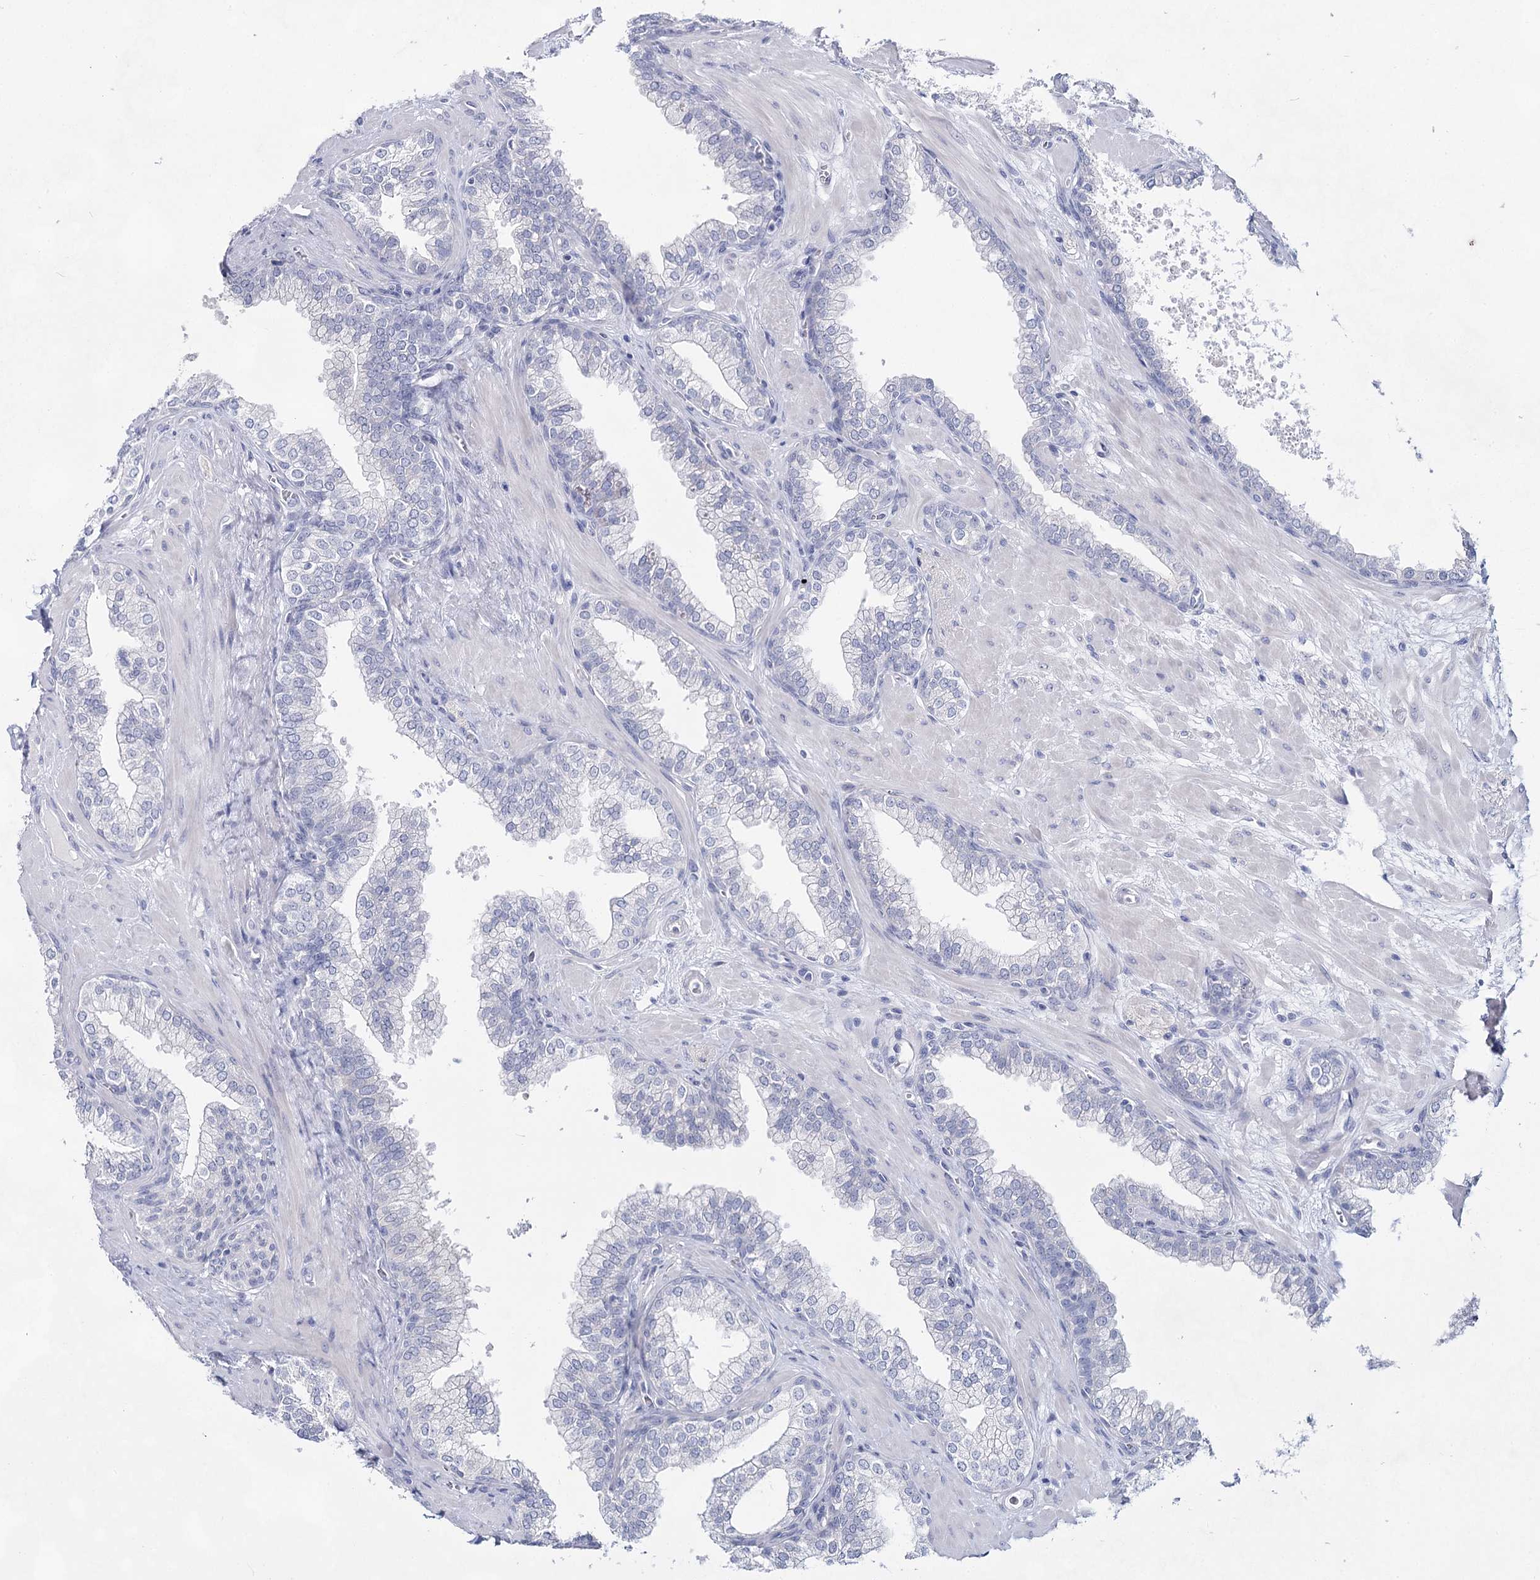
{"staining": {"intensity": "negative", "quantity": "none", "location": "none"}, "tissue": "prostate", "cell_type": "Glandular cells", "image_type": "normal", "snomed": [{"axis": "morphology", "description": "Normal tissue, NOS"}, {"axis": "topography", "description": "Prostate"}], "caption": "There is no significant expression in glandular cells of prostate. (Immunohistochemistry, brightfield microscopy, high magnification).", "gene": "SLC17A2", "patient": {"sex": "male", "age": 60}}